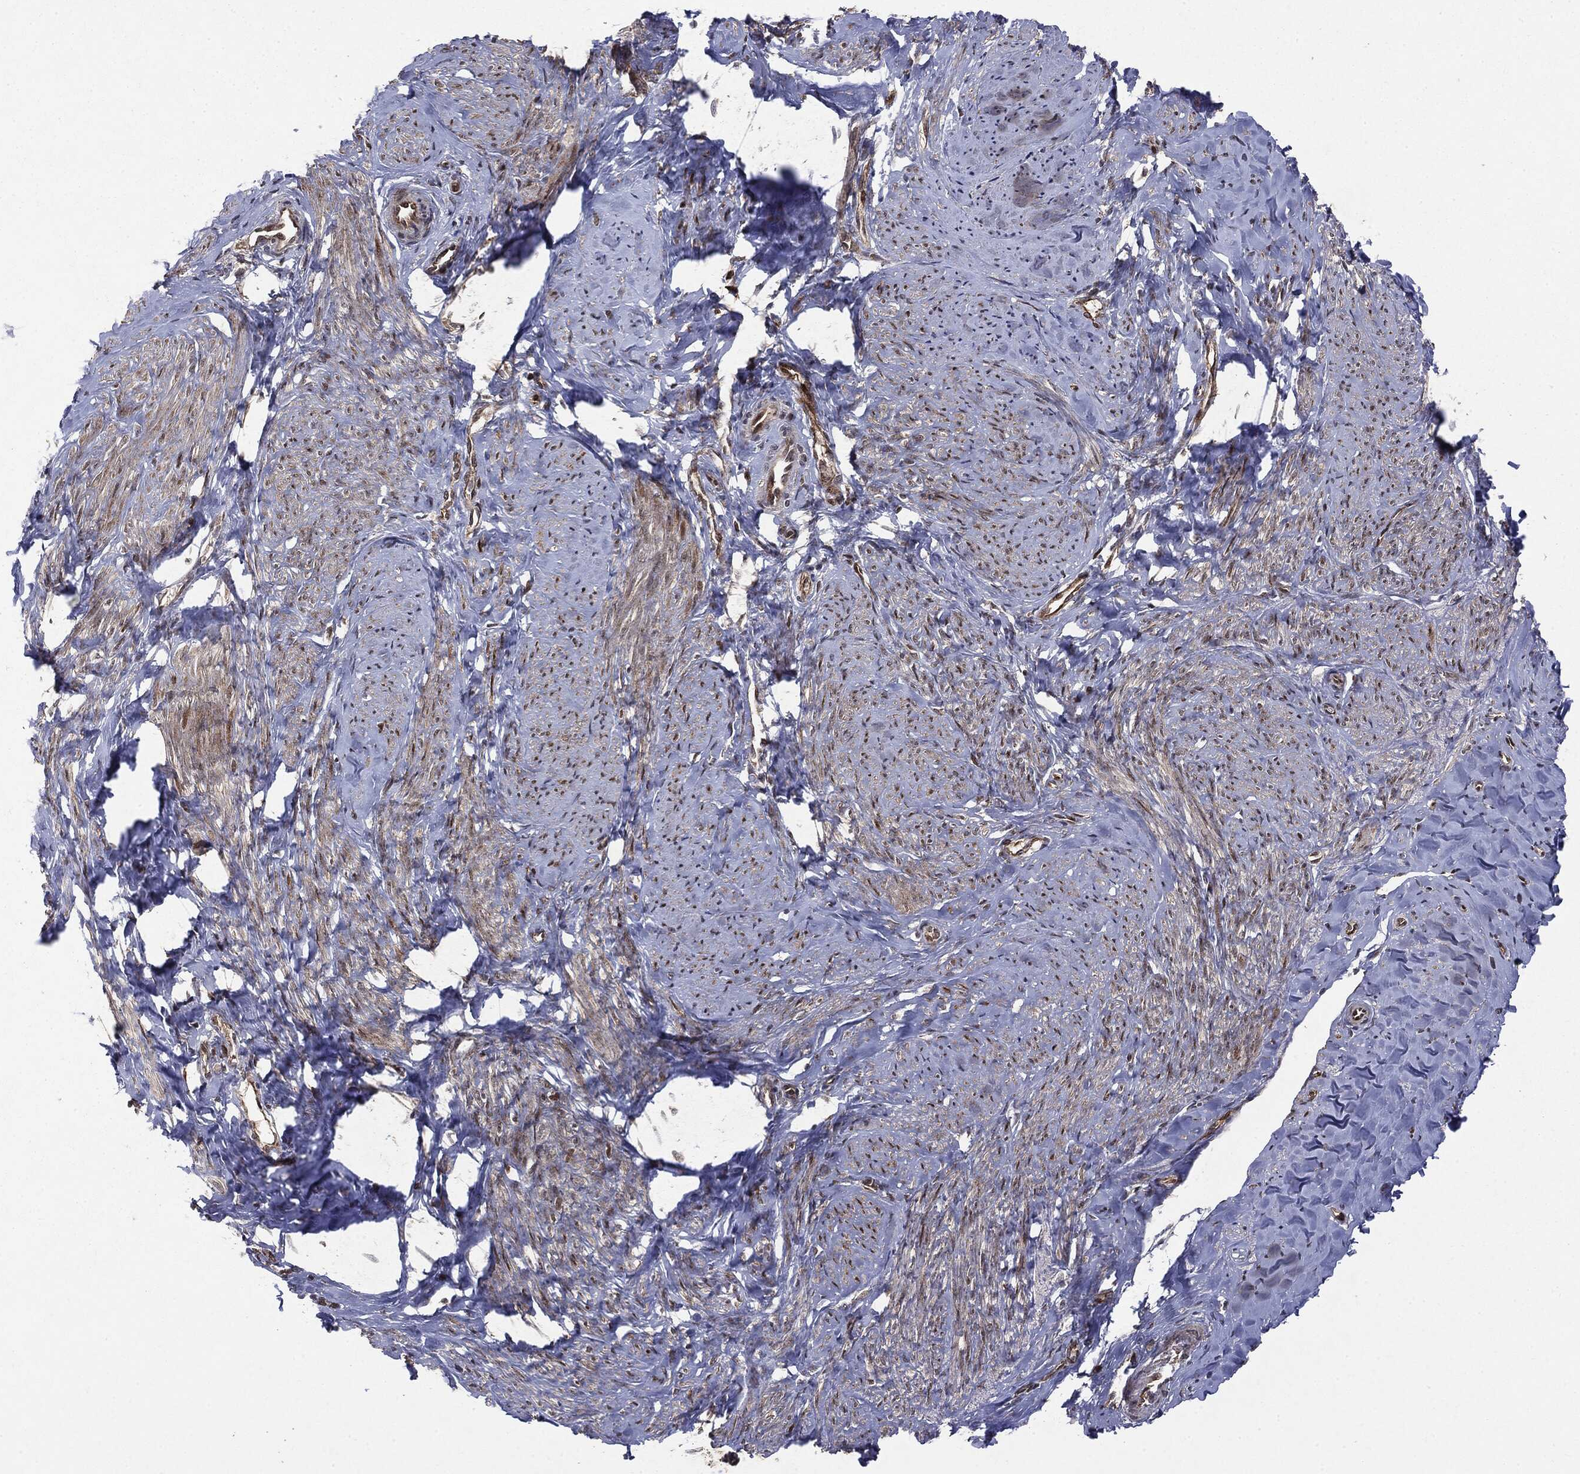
{"staining": {"intensity": "moderate", "quantity": "25%-75%", "location": "cytoplasmic/membranous,nuclear"}, "tissue": "smooth muscle", "cell_type": "Smooth muscle cells", "image_type": "normal", "snomed": [{"axis": "morphology", "description": "Normal tissue, NOS"}, {"axis": "topography", "description": "Smooth muscle"}], "caption": "IHC photomicrograph of normal smooth muscle: smooth muscle stained using immunohistochemistry (IHC) displays medium levels of moderate protein expression localized specifically in the cytoplasmic/membranous,nuclear of smooth muscle cells, appearing as a cytoplasmic/membranous,nuclear brown color.", "gene": "OTUB1", "patient": {"sex": "female", "age": 48}}